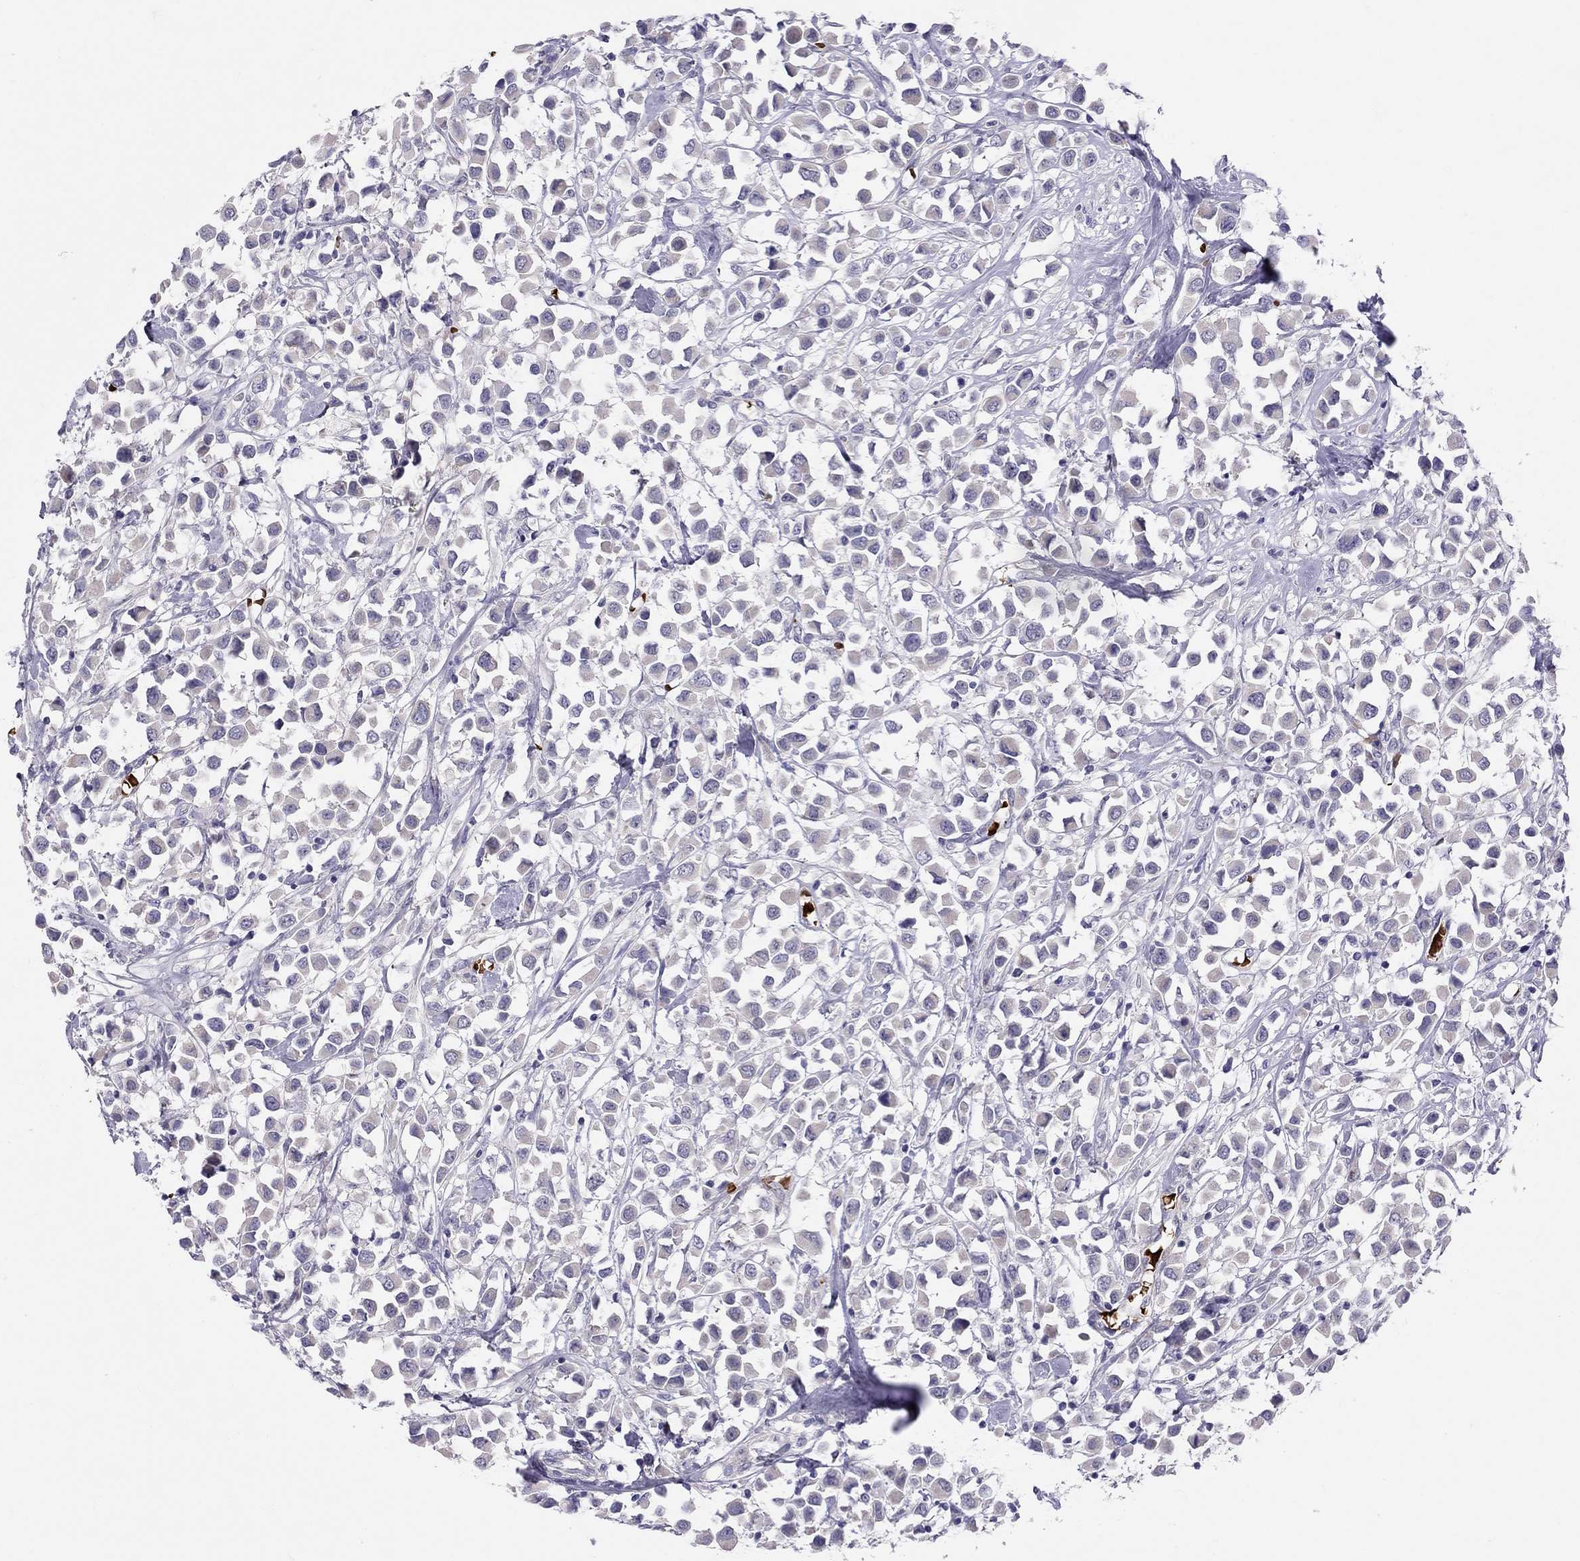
{"staining": {"intensity": "negative", "quantity": "none", "location": "none"}, "tissue": "breast cancer", "cell_type": "Tumor cells", "image_type": "cancer", "snomed": [{"axis": "morphology", "description": "Duct carcinoma"}, {"axis": "topography", "description": "Breast"}], "caption": "Immunohistochemistry image of neoplastic tissue: breast cancer (invasive ductal carcinoma) stained with DAB demonstrates no significant protein expression in tumor cells. (DAB (3,3'-diaminobenzidine) immunohistochemistry (IHC) with hematoxylin counter stain).", "gene": "FRMD1", "patient": {"sex": "female", "age": 61}}